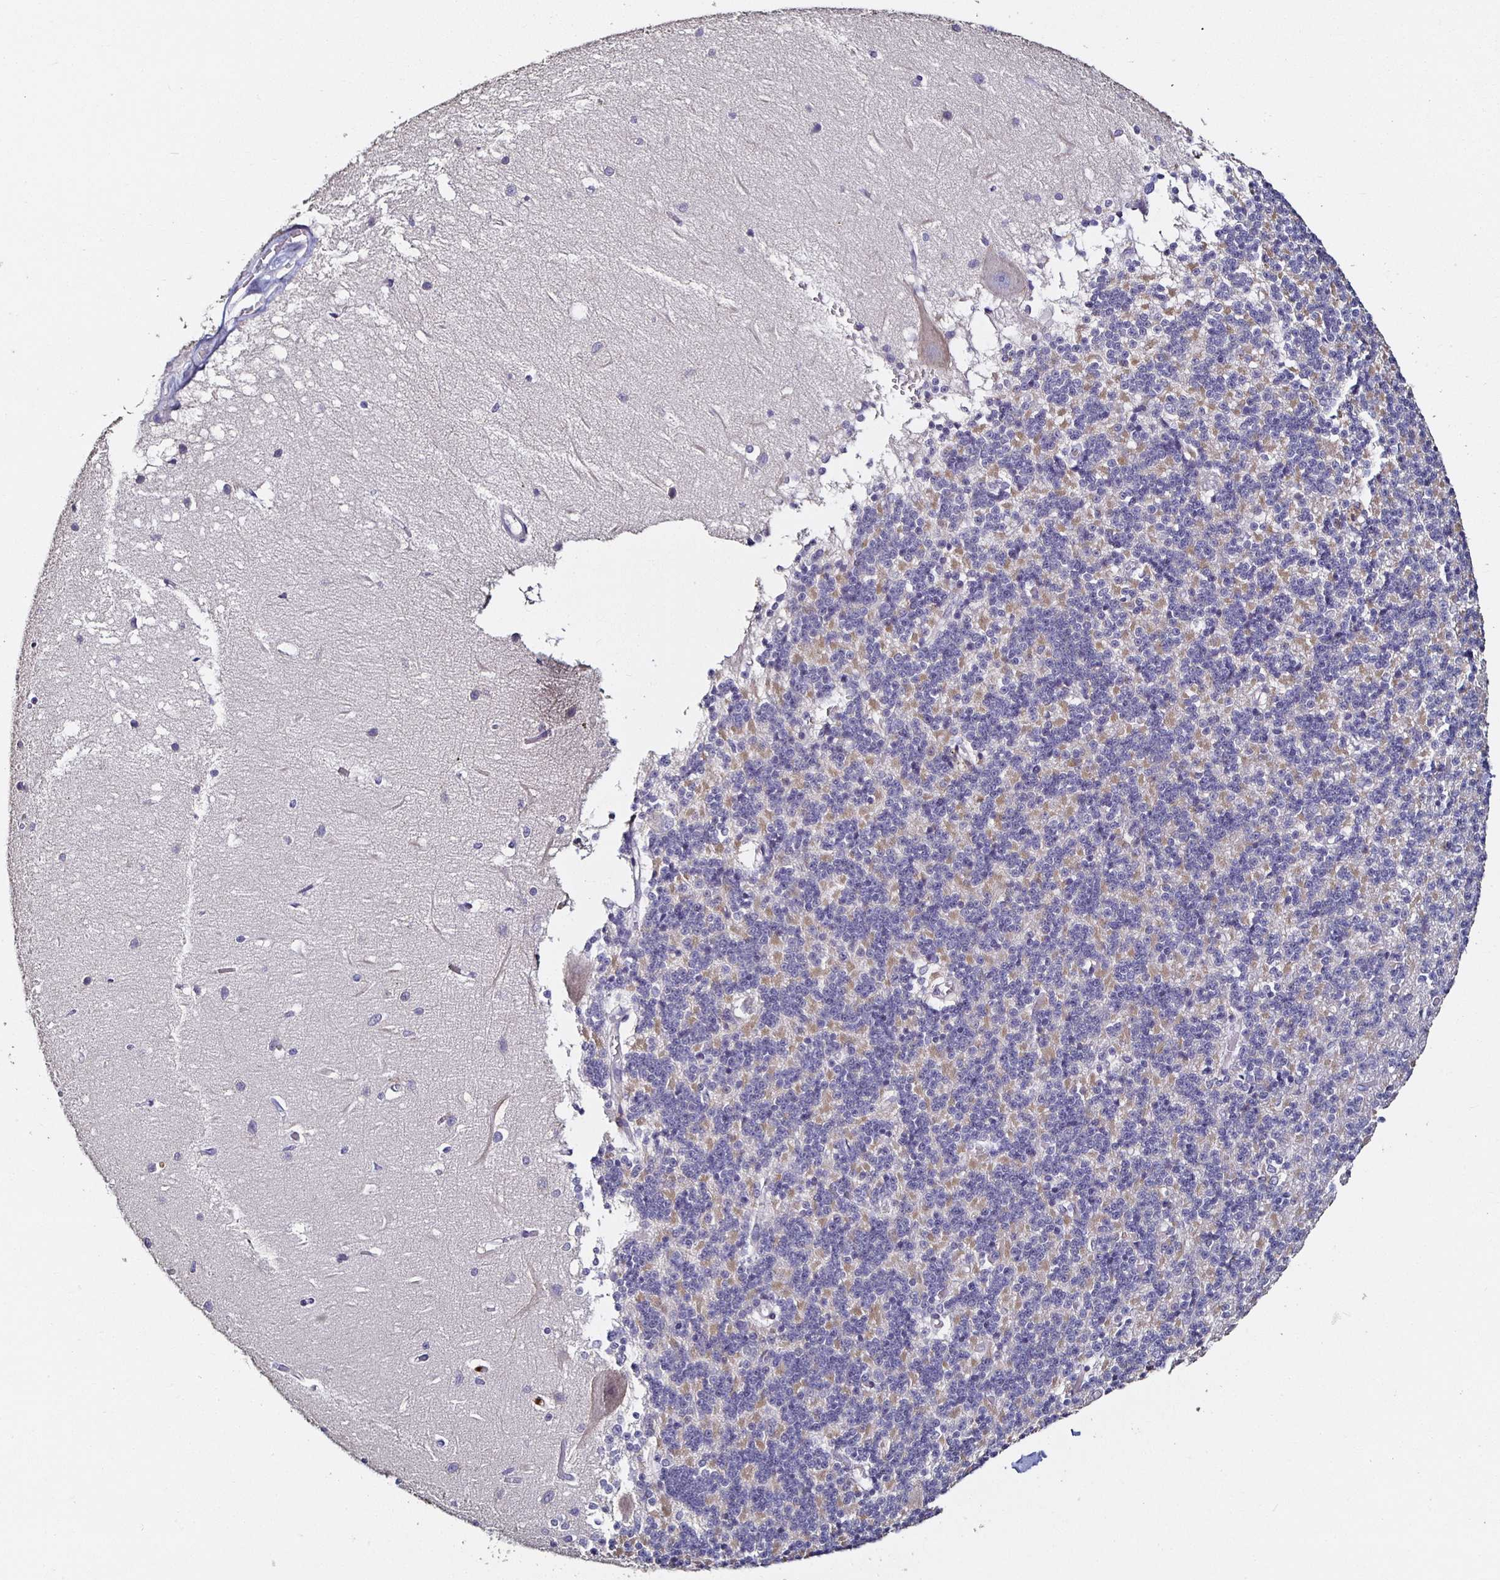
{"staining": {"intensity": "negative", "quantity": "none", "location": "none"}, "tissue": "cerebellum", "cell_type": "Cells in granular layer", "image_type": "normal", "snomed": [{"axis": "morphology", "description": "Normal tissue, NOS"}, {"axis": "topography", "description": "Cerebellum"}], "caption": "High power microscopy micrograph of an immunohistochemistry (IHC) micrograph of unremarkable cerebellum, revealing no significant expression in cells in granular layer. (IHC, brightfield microscopy, high magnification).", "gene": "TLR4", "patient": {"sex": "male", "age": 37}}